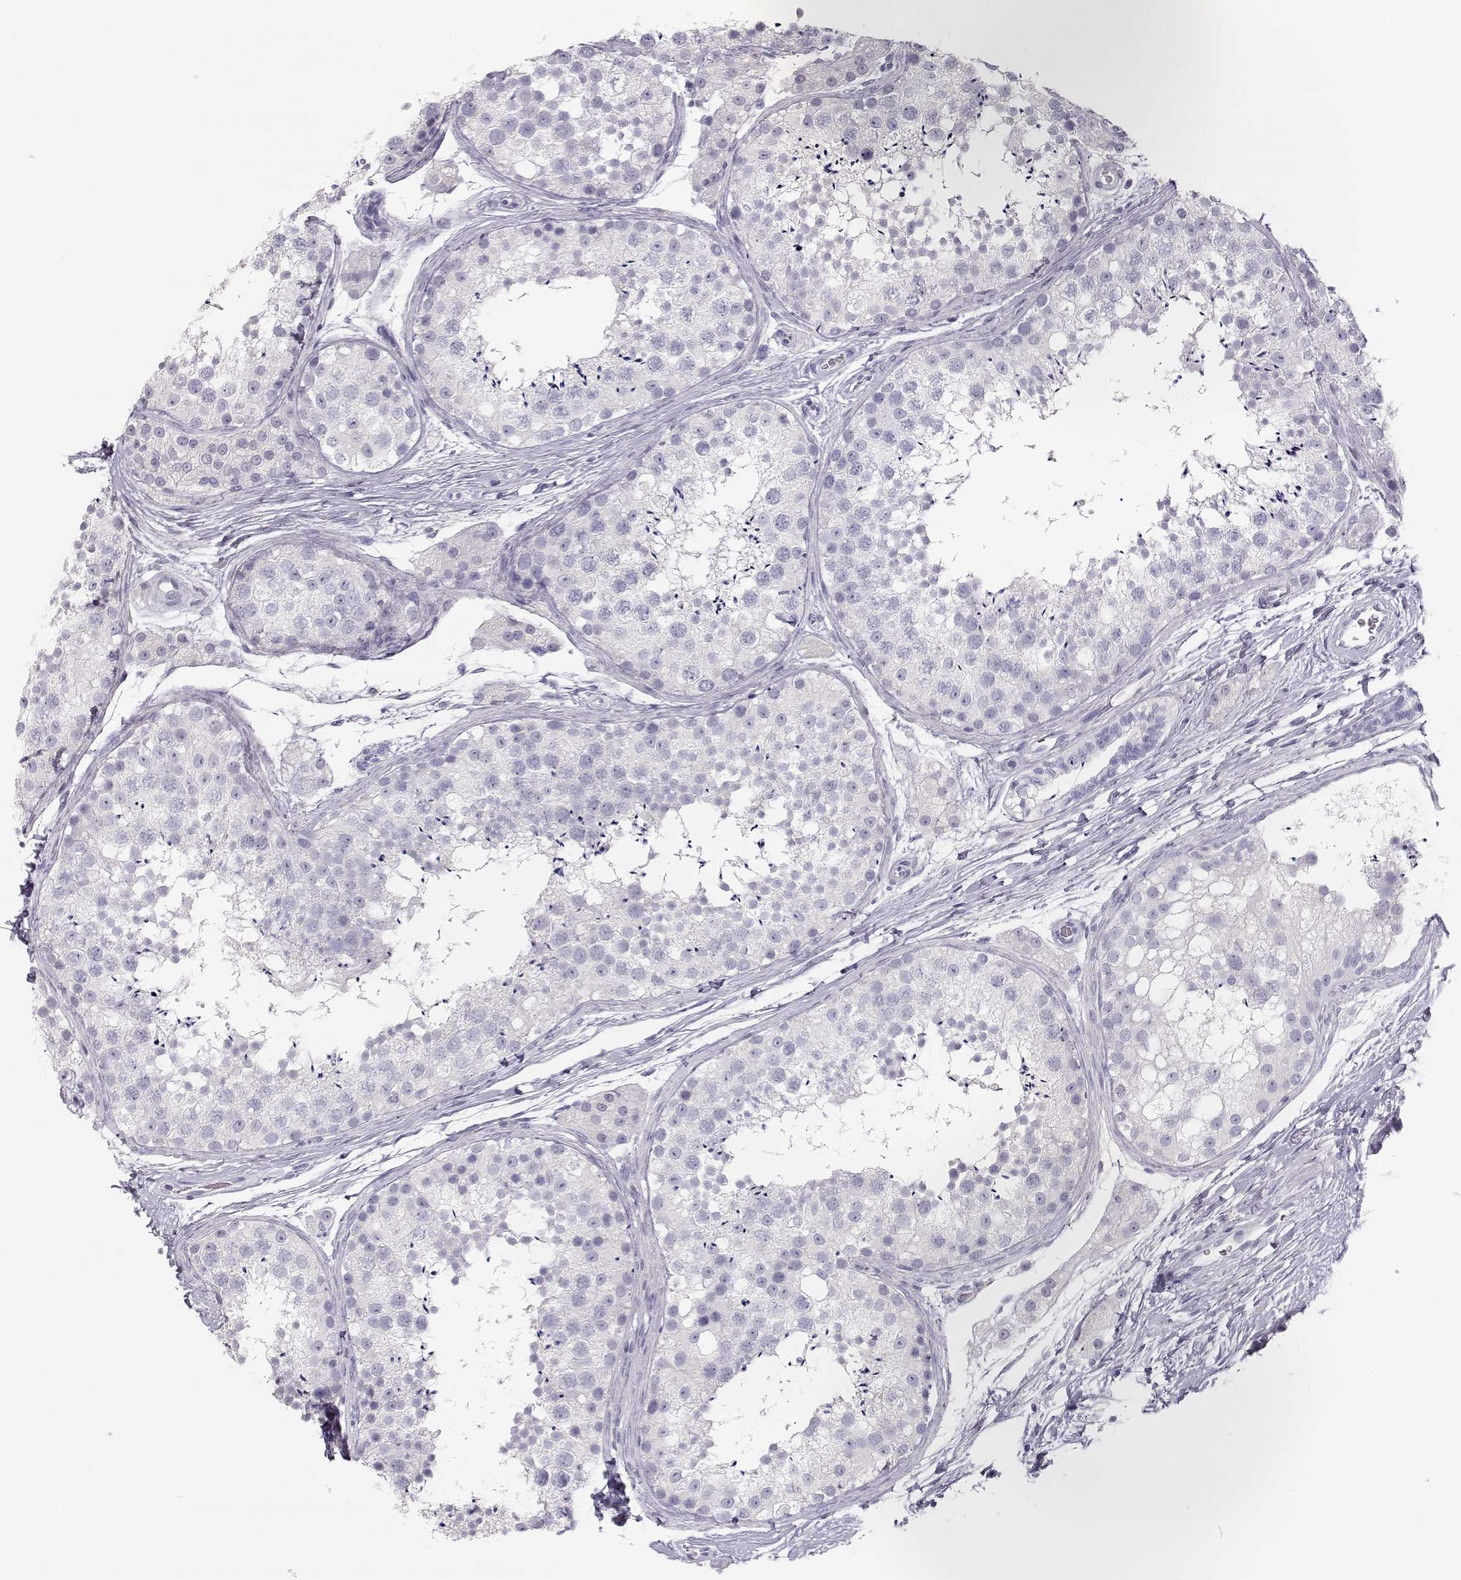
{"staining": {"intensity": "negative", "quantity": "none", "location": "none"}, "tissue": "testis", "cell_type": "Cells in seminiferous ducts", "image_type": "normal", "snomed": [{"axis": "morphology", "description": "Normal tissue, NOS"}, {"axis": "topography", "description": "Testis"}], "caption": "This is an immunohistochemistry micrograph of normal human testis. There is no staining in cells in seminiferous ducts.", "gene": "LEPR", "patient": {"sex": "male", "age": 41}}